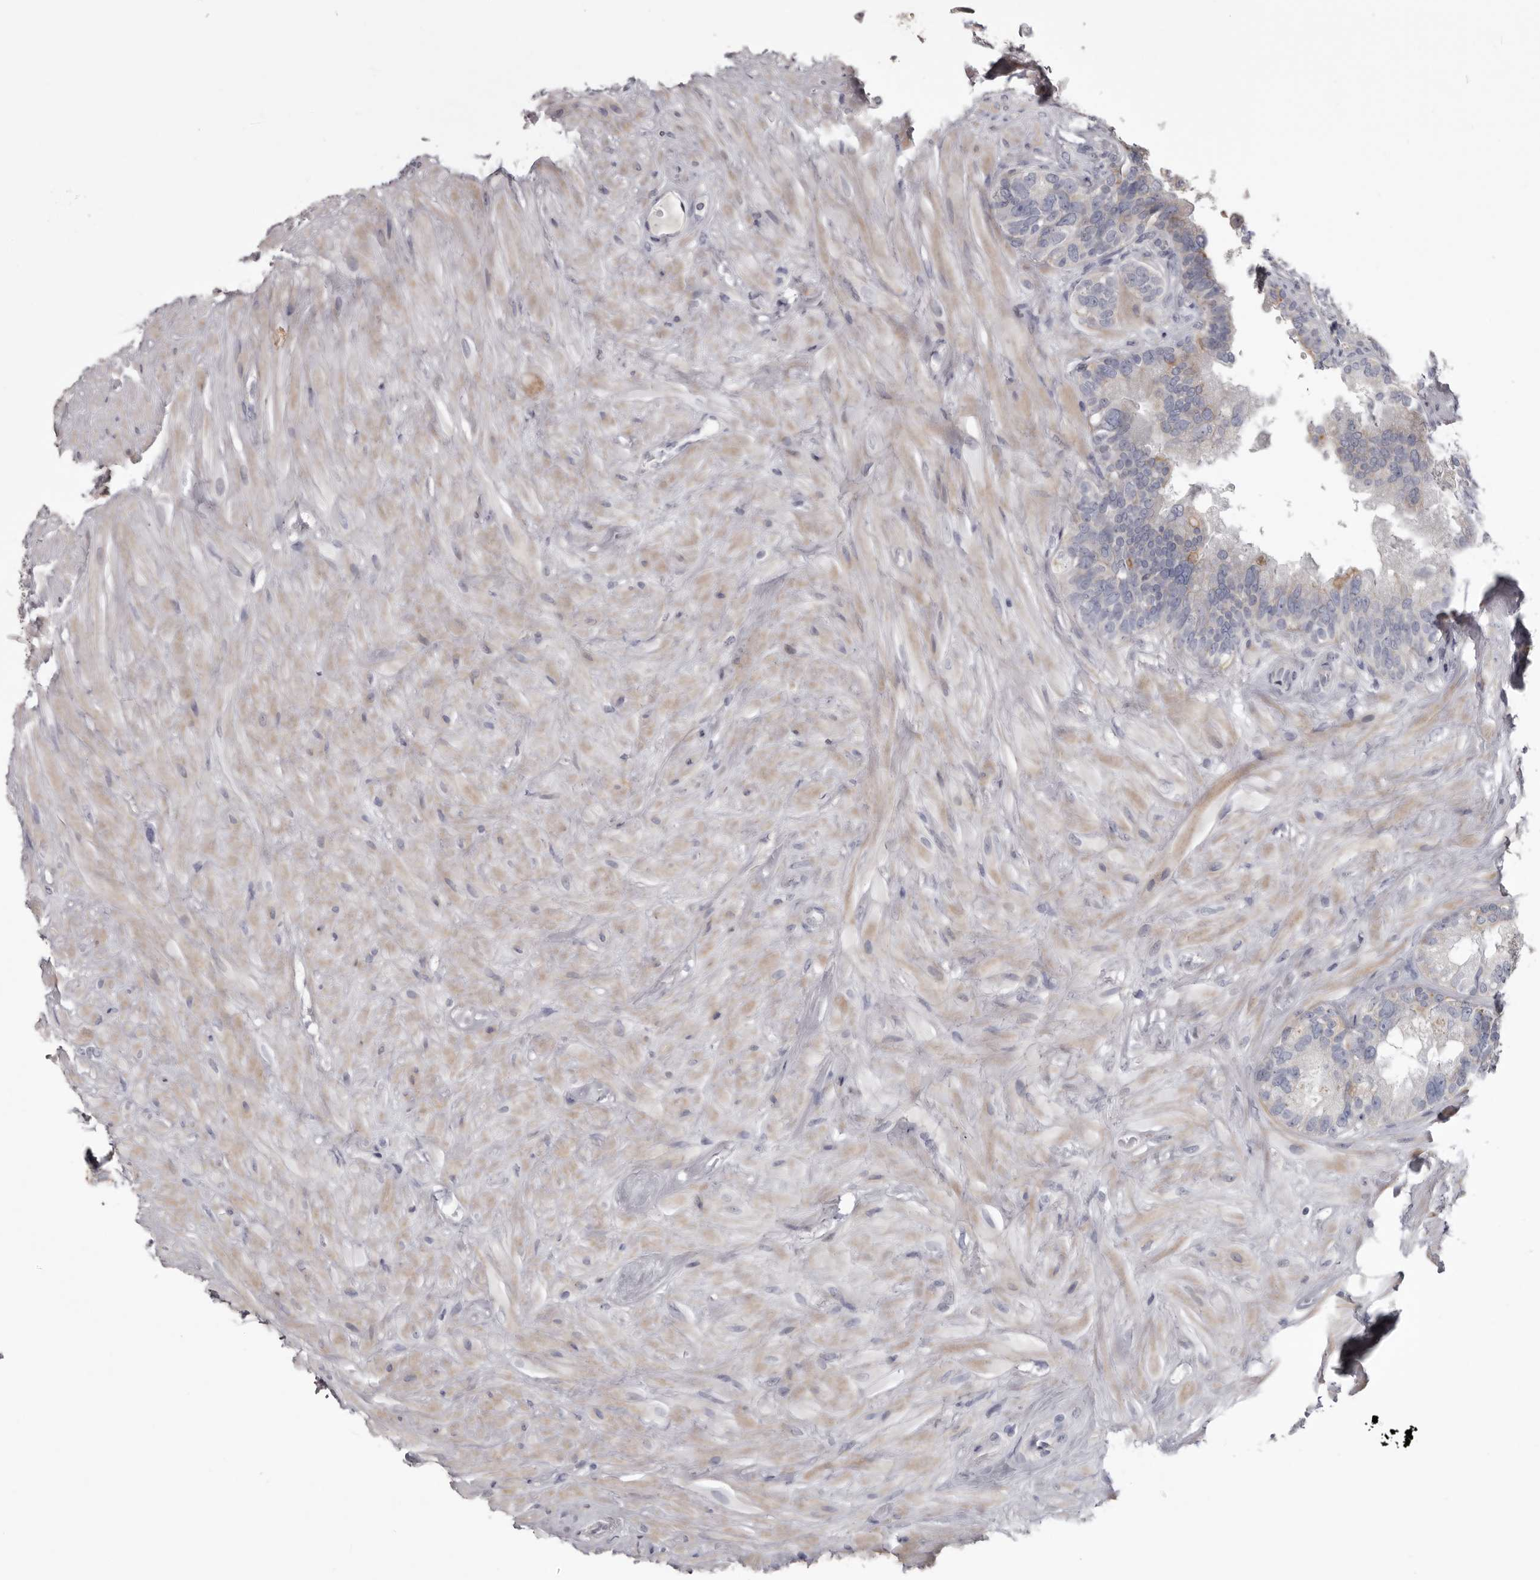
{"staining": {"intensity": "negative", "quantity": "none", "location": "none"}, "tissue": "seminal vesicle", "cell_type": "Glandular cells", "image_type": "normal", "snomed": [{"axis": "morphology", "description": "Normal tissue, NOS"}, {"axis": "topography", "description": "Seminal veicle"}], "caption": "Immunohistochemical staining of unremarkable human seminal vesicle exhibits no significant staining in glandular cells. The staining was performed using DAB (3,3'-diaminobenzidine) to visualize the protein expression in brown, while the nuclei were stained in blue with hematoxylin (Magnification: 20x).", "gene": "LPAR6", "patient": {"sex": "male", "age": 80}}